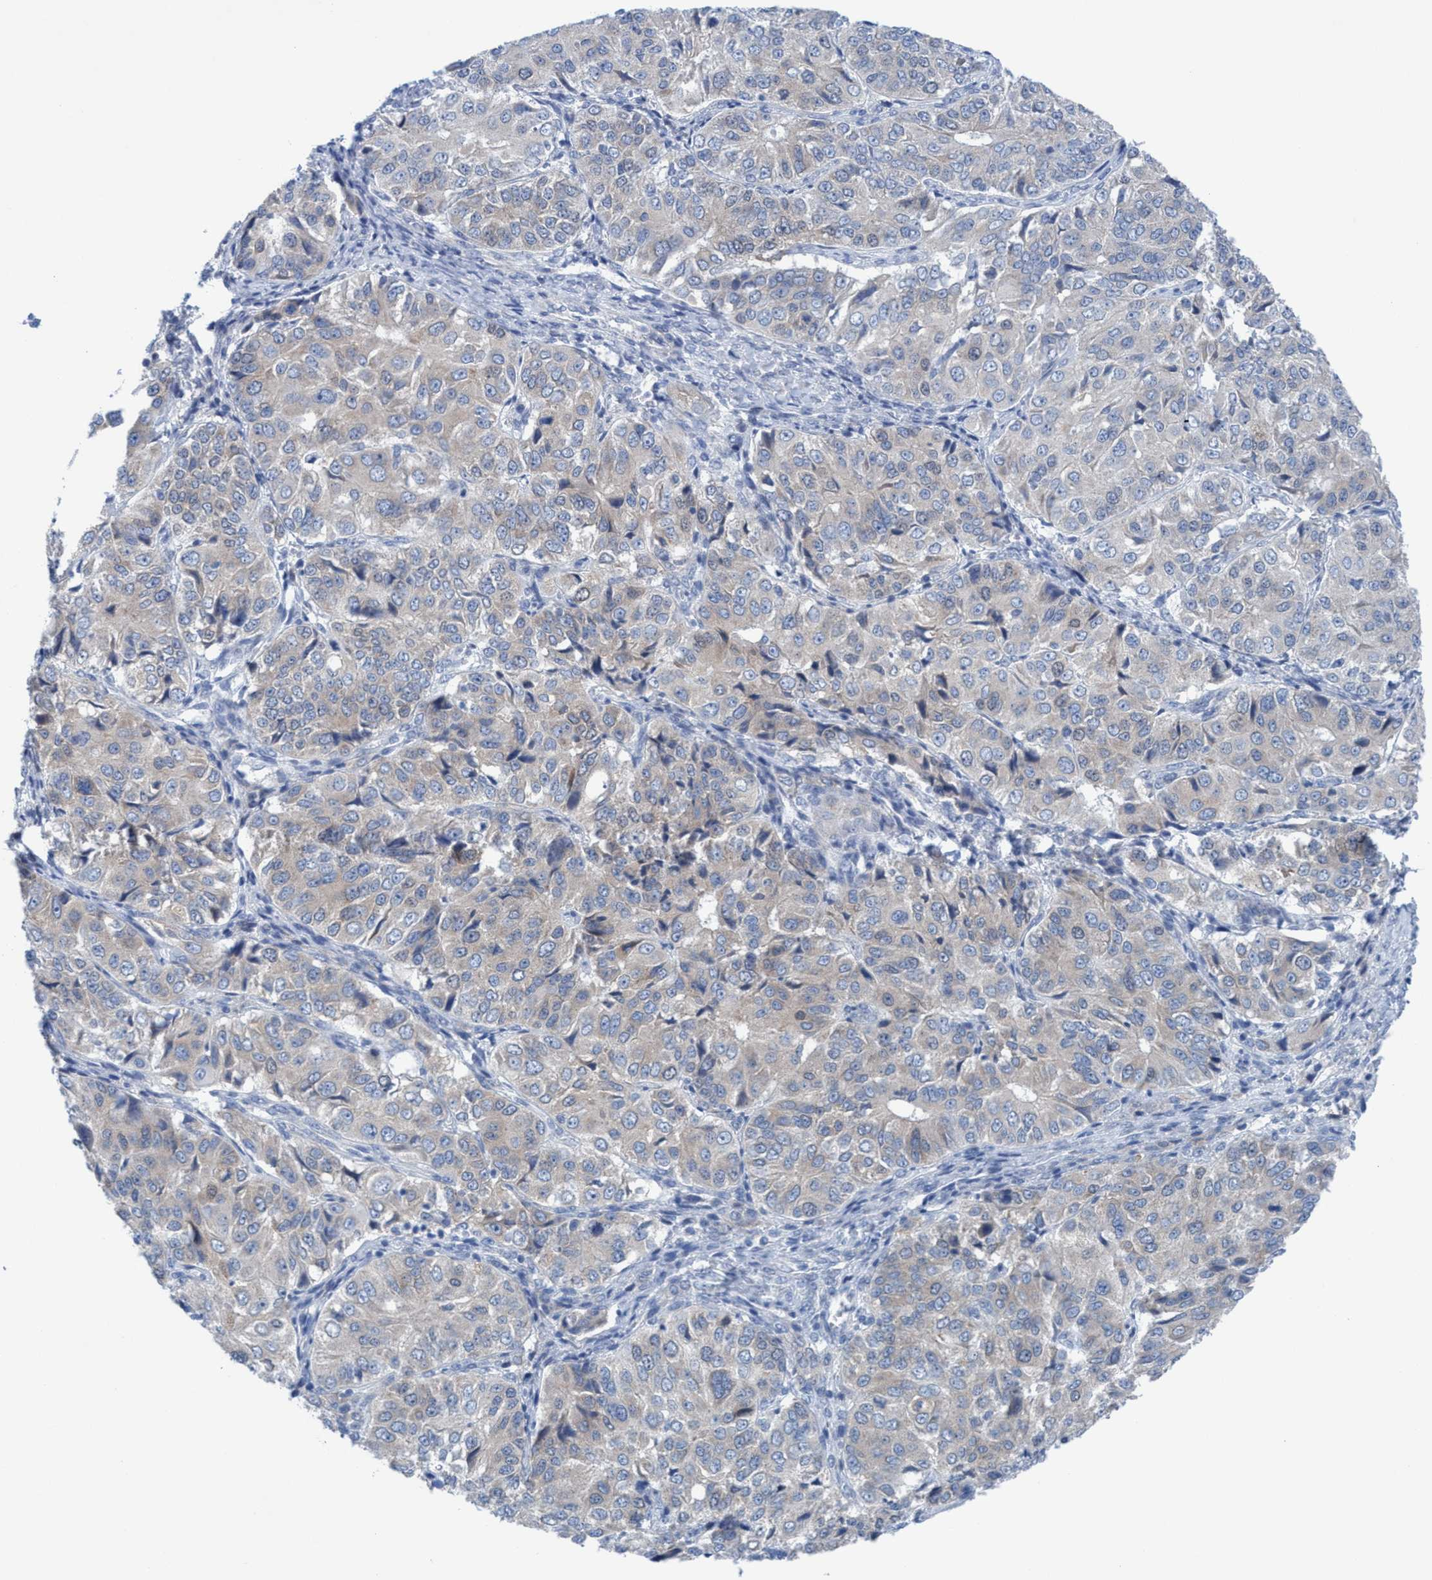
{"staining": {"intensity": "negative", "quantity": "none", "location": "none"}, "tissue": "ovarian cancer", "cell_type": "Tumor cells", "image_type": "cancer", "snomed": [{"axis": "morphology", "description": "Carcinoma, endometroid"}, {"axis": "topography", "description": "Ovary"}], "caption": "Tumor cells show no significant protein expression in endometroid carcinoma (ovarian).", "gene": "RSAD1", "patient": {"sex": "female", "age": 51}}